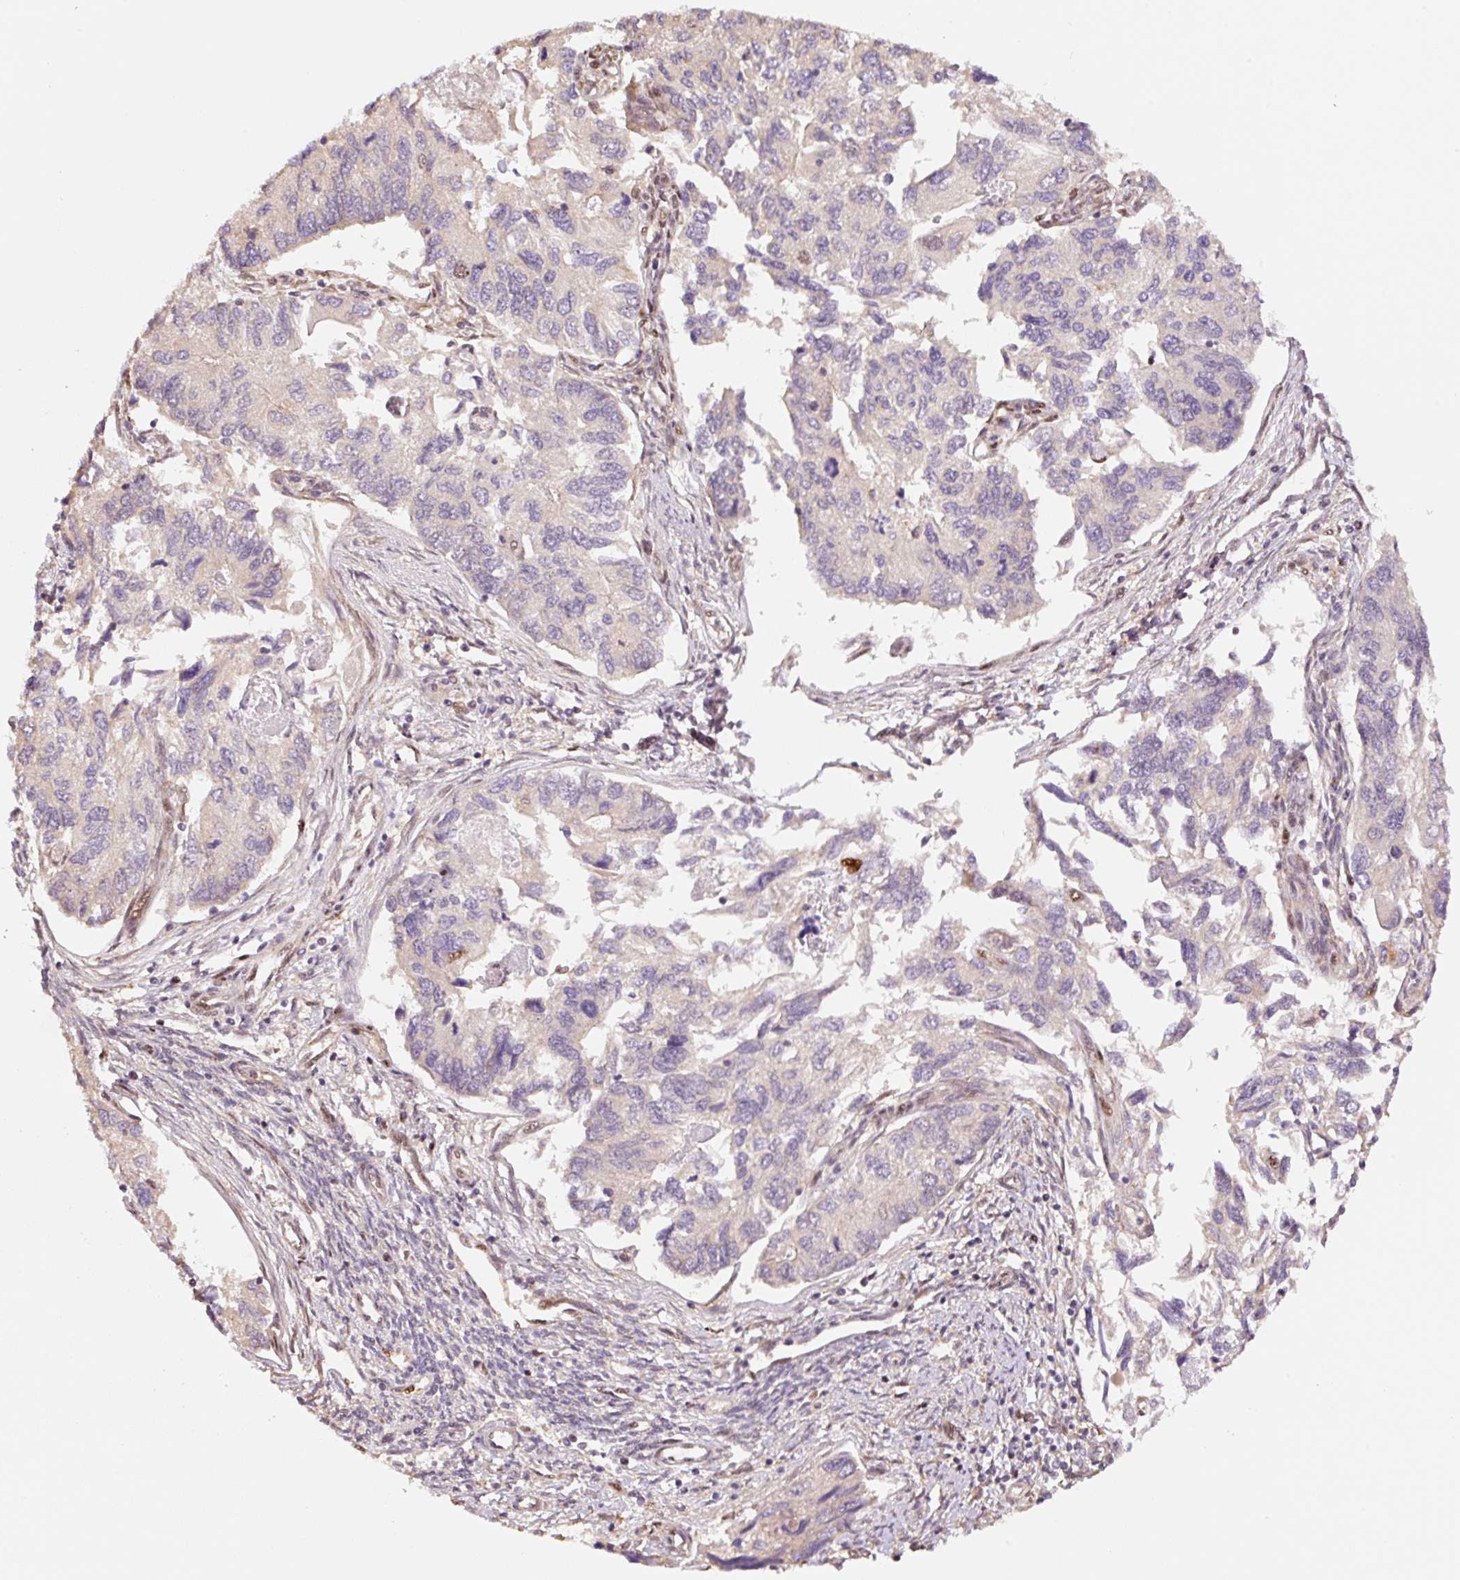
{"staining": {"intensity": "moderate", "quantity": "<25%", "location": "nuclear"}, "tissue": "endometrial cancer", "cell_type": "Tumor cells", "image_type": "cancer", "snomed": [{"axis": "morphology", "description": "Carcinoma, NOS"}, {"axis": "topography", "description": "Uterus"}], "caption": "Endometrial cancer was stained to show a protein in brown. There is low levels of moderate nuclear positivity in approximately <25% of tumor cells.", "gene": "INTS8", "patient": {"sex": "female", "age": 76}}